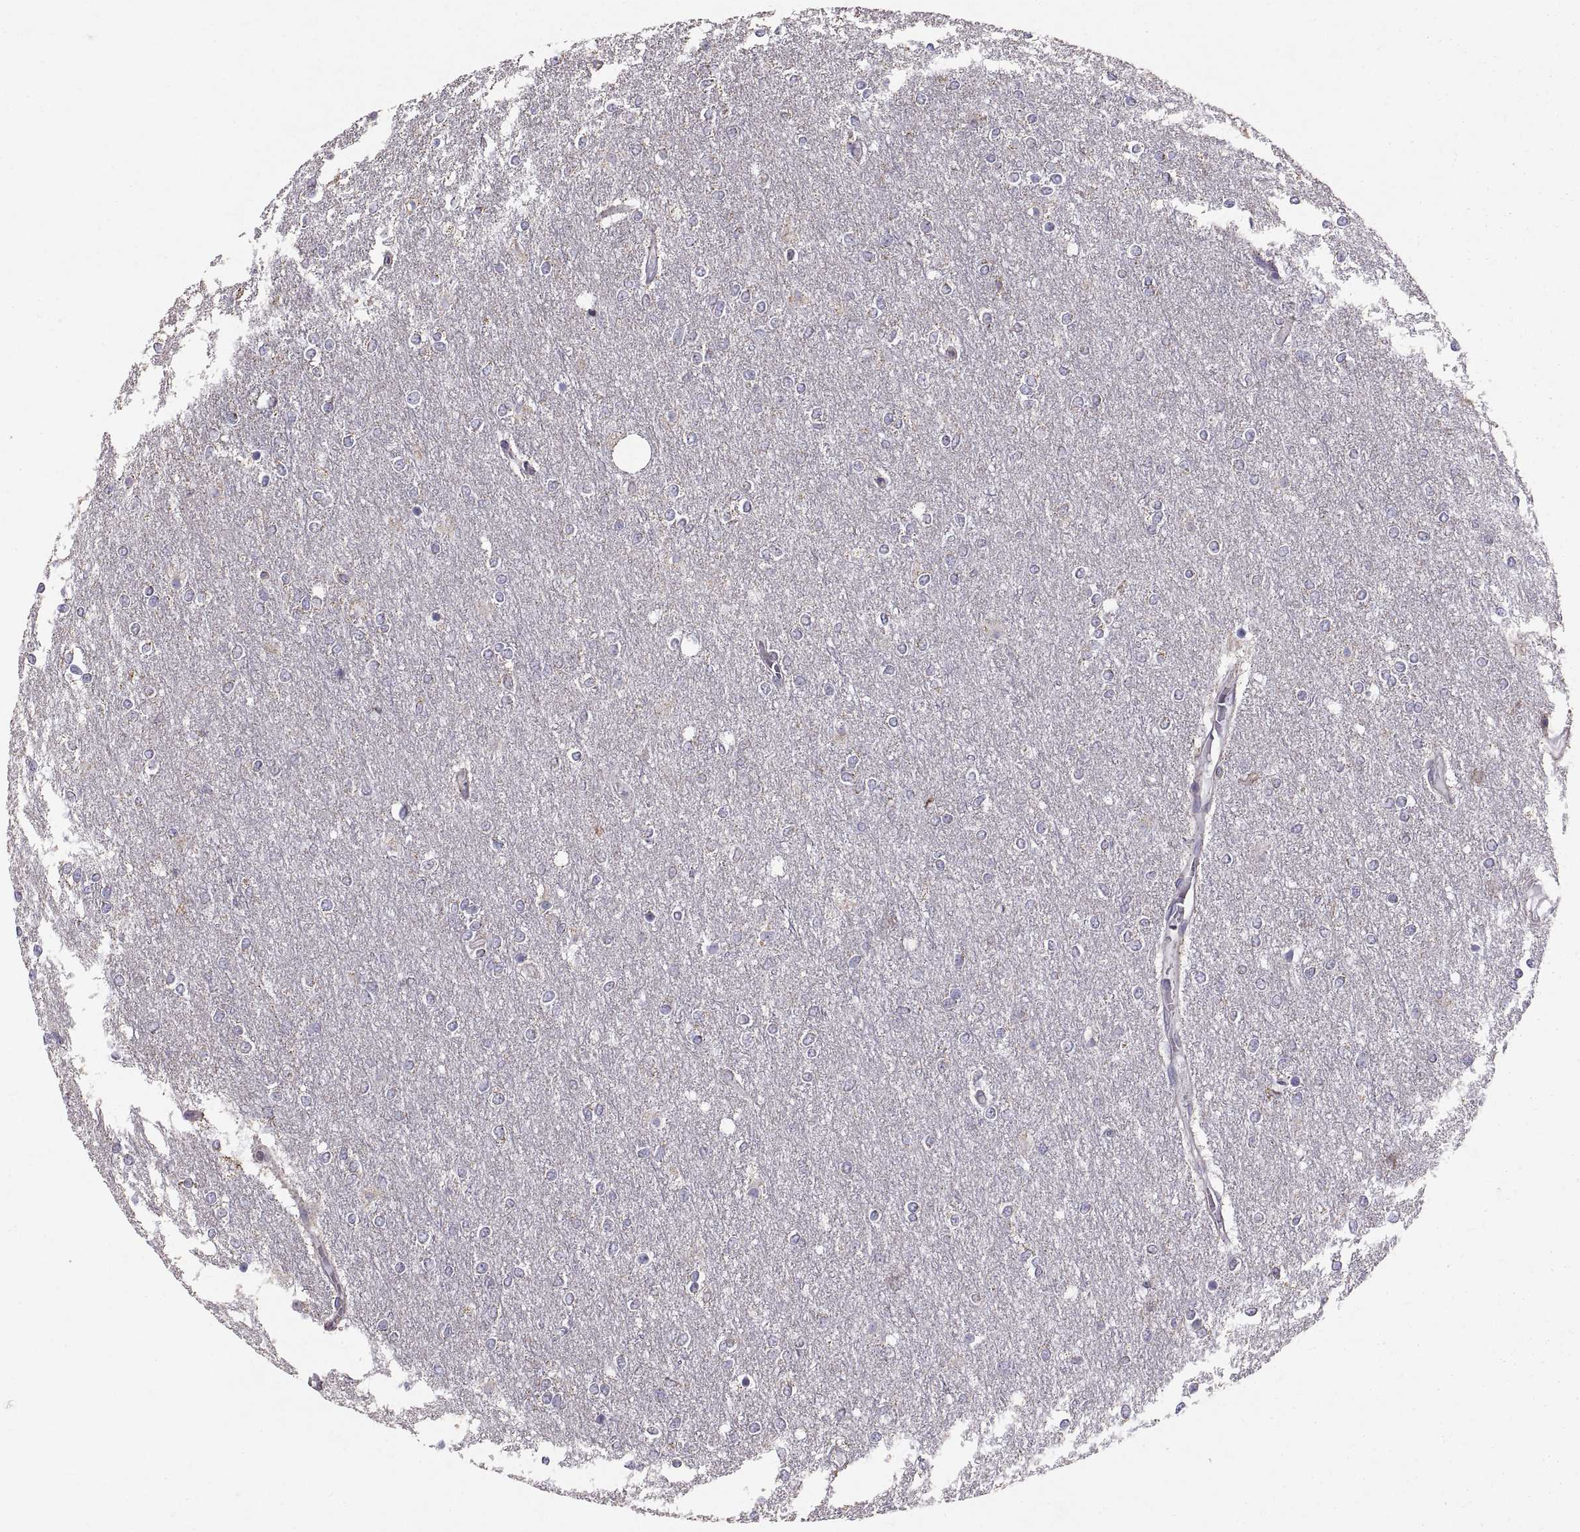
{"staining": {"intensity": "negative", "quantity": "none", "location": "none"}, "tissue": "glioma", "cell_type": "Tumor cells", "image_type": "cancer", "snomed": [{"axis": "morphology", "description": "Glioma, malignant, High grade"}, {"axis": "topography", "description": "Brain"}], "caption": "The photomicrograph displays no staining of tumor cells in malignant glioma (high-grade).", "gene": "STMND1", "patient": {"sex": "female", "age": 61}}